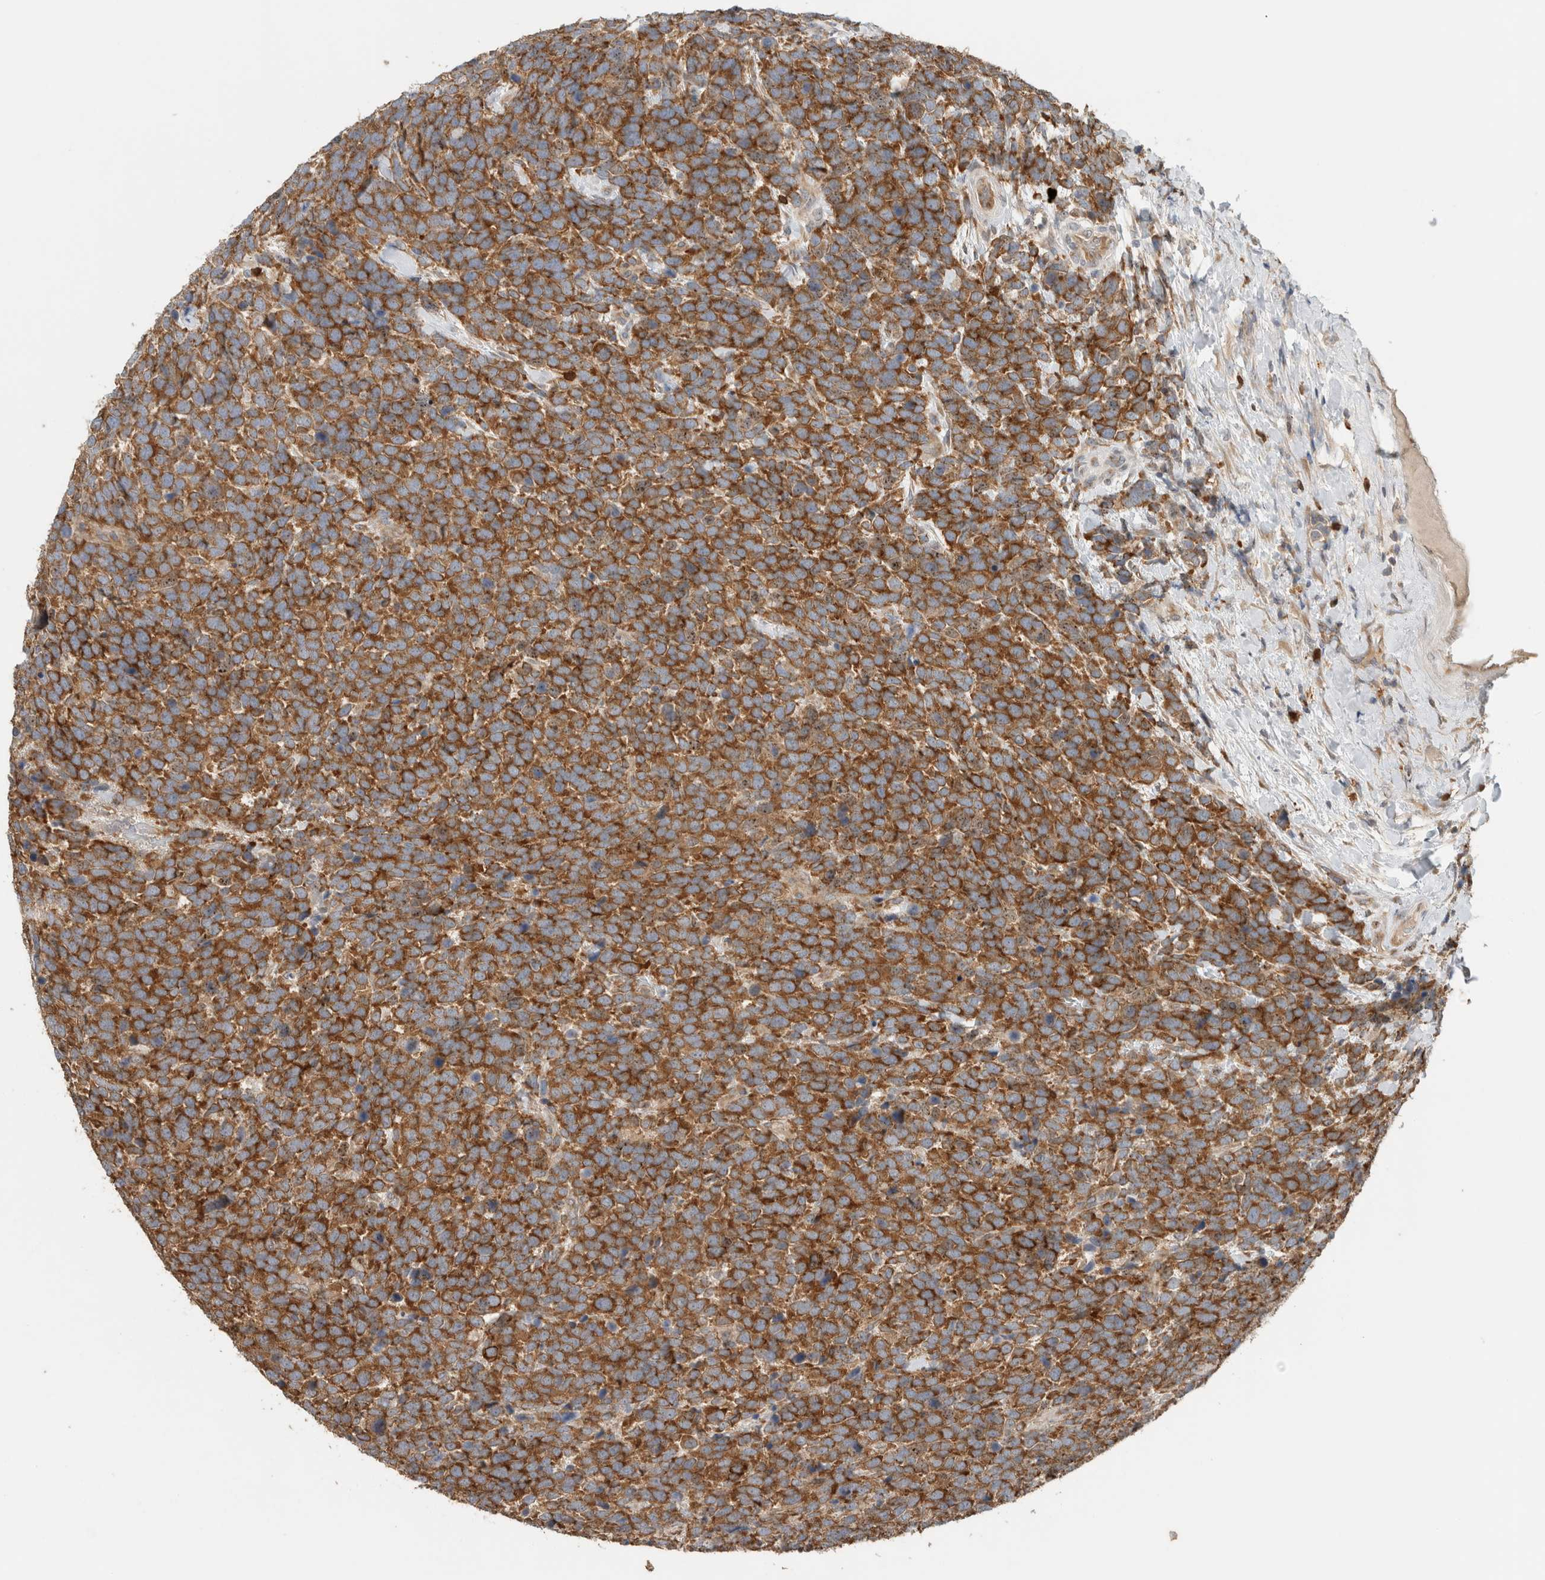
{"staining": {"intensity": "strong", "quantity": ">75%", "location": "cytoplasmic/membranous"}, "tissue": "urothelial cancer", "cell_type": "Tumor cells", "image_type": "cancer", "snomed": [{"axis": "morphology", "description": "Urothelial carcinoma, High grade"}, {"axis": "topography", "description": "Urinary bladder"}], "caption": "The immunohistochemical stain shows strong cytoplasmic/membranous staining in tumor cells of urothelial carcinoma (high-grade) tissue.", "gene": "PUM1", "patient": {"sex": "female", "age": 82}}